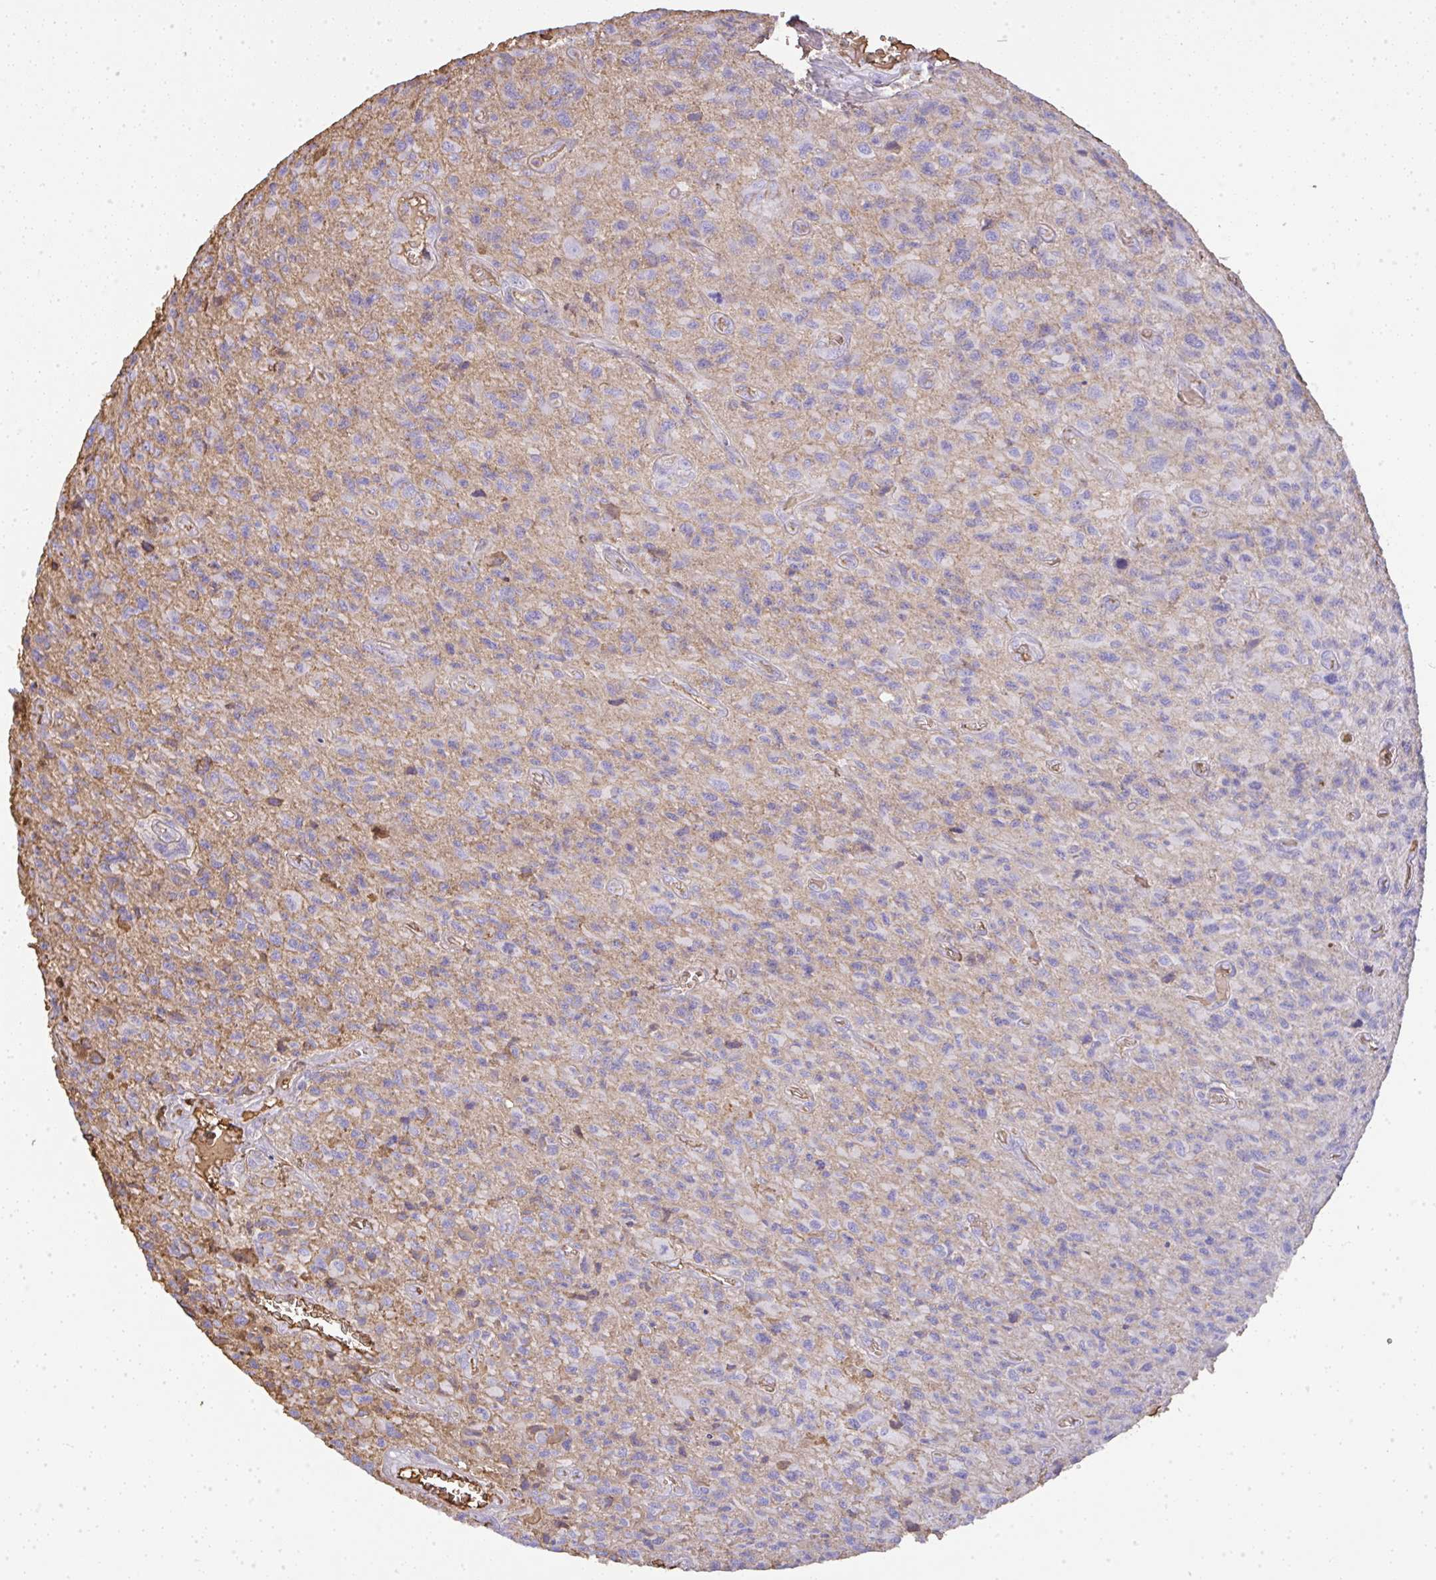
{"staining": {"intensity": "negative", "quantity": "none", "location": "none"}, "tissue": "glioma", "cell_type": "Tumor cells", "image_type": "cancer", "snomed": [{"axis": "morphology", "description": "Glioma, malignant, High grade"}, {"axis": "topography", "description": "Brain"}], "caption": "This is an immunohistochemistry (IHC) photomicrograph of human glioma. There is no positivity in tumor cells.", "gene": "SMYD5", "patient": {"sex": "male", "age": 76}}